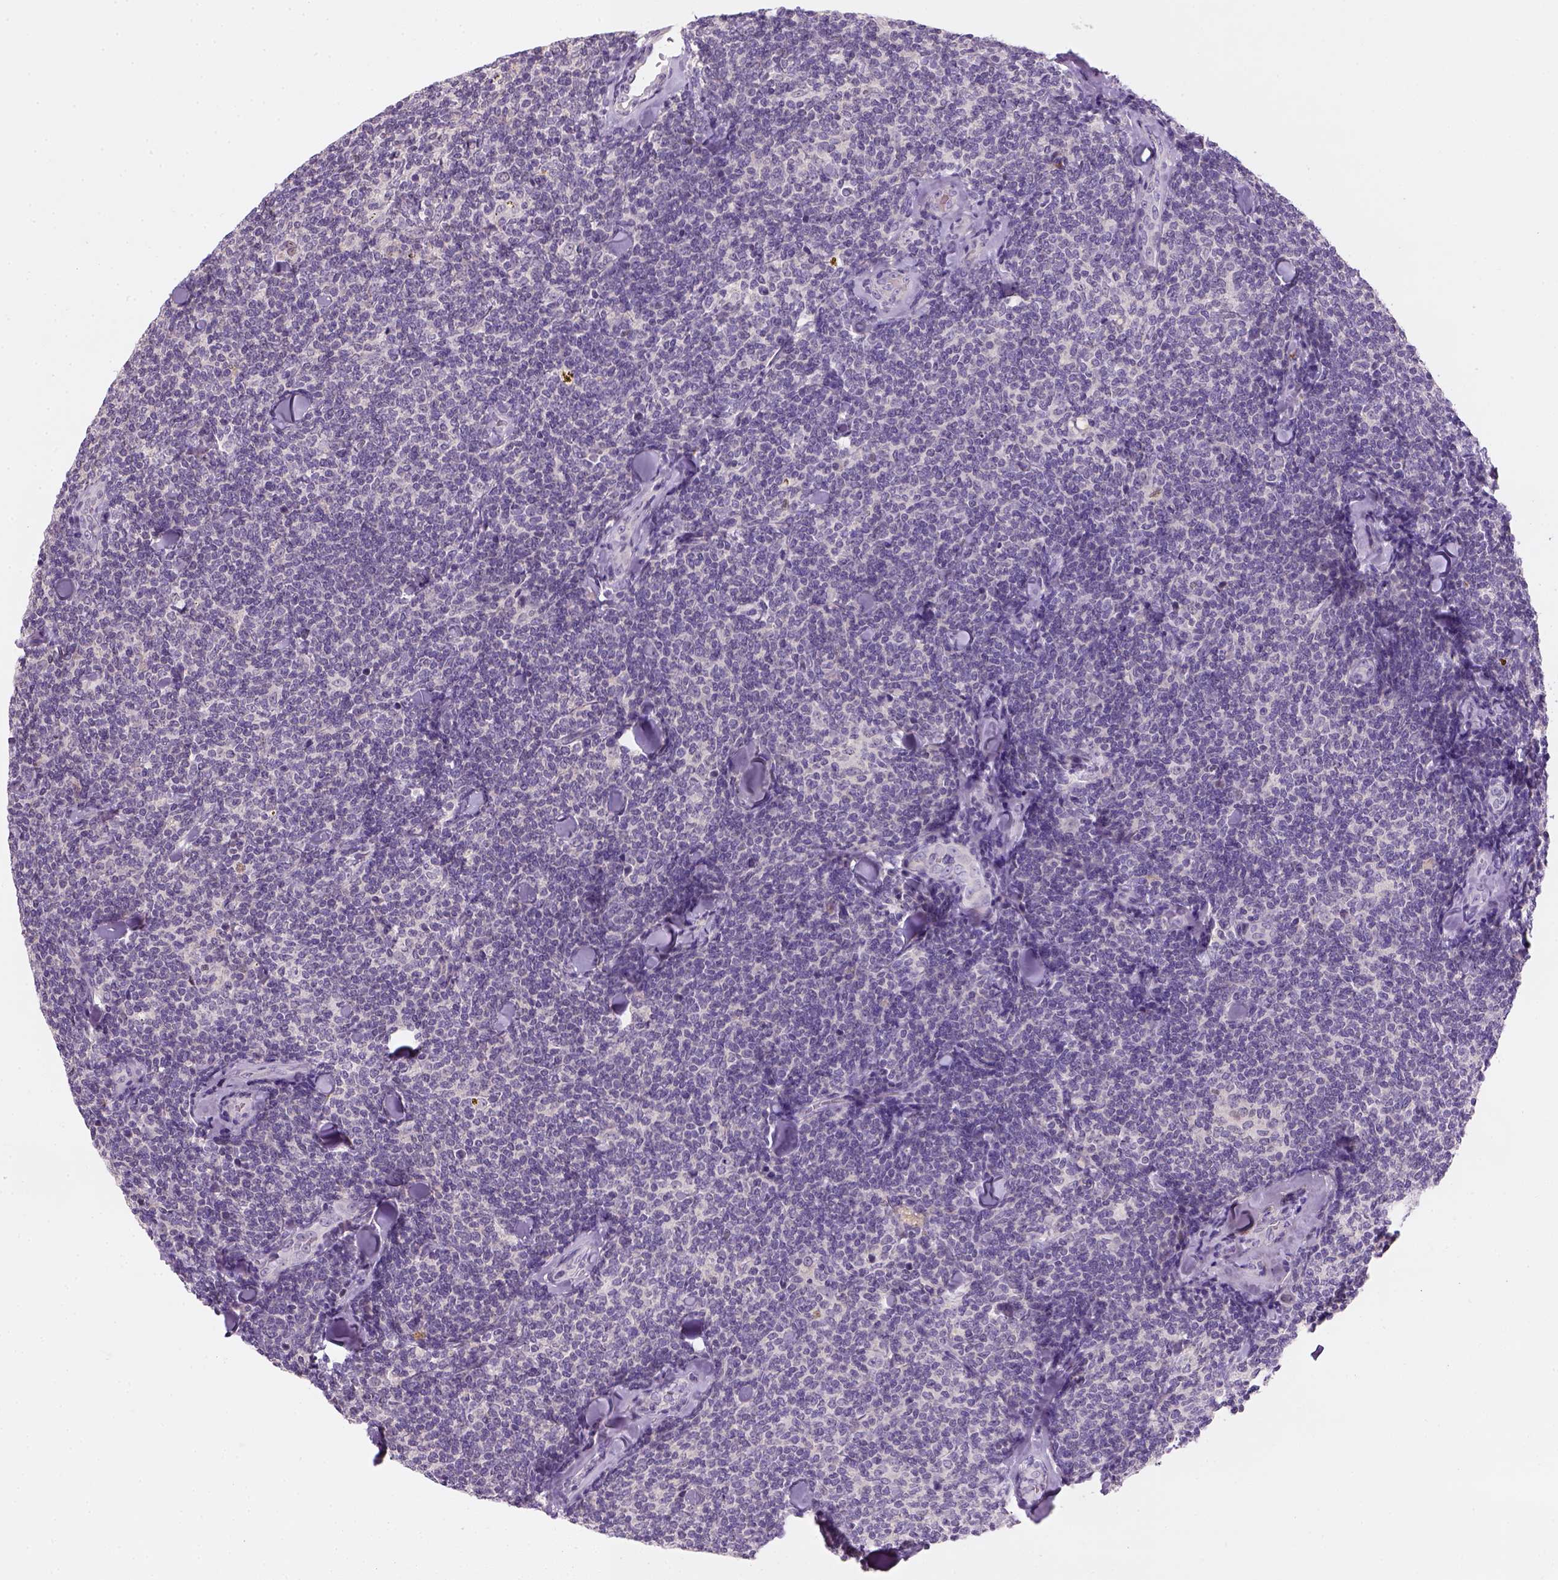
{"staining": {"intensity": "negative", "quantity": "none", "location": "none"}, "tissue": "lymphoma", "cell_type": "Tumor cells", "image_type": "cancer", "snomed": [{"axis": "morphology", "description": "Malignant lymphoma, non-Hodgkin's type, Low grade"}, {"axis": "topography", "description": "Lymph node"}], "caption": "Immunohistochemistry micrograph of neoplastic tissue: malignant lymphoma, non-Hodgkin's type (low-grade) stained with DAB (3,3'-diaminobenzidine) shows no significant protein positivity in tumor cells.", "gene": "ZMAT4", "patient": {"sex": "female", "age": 56}}